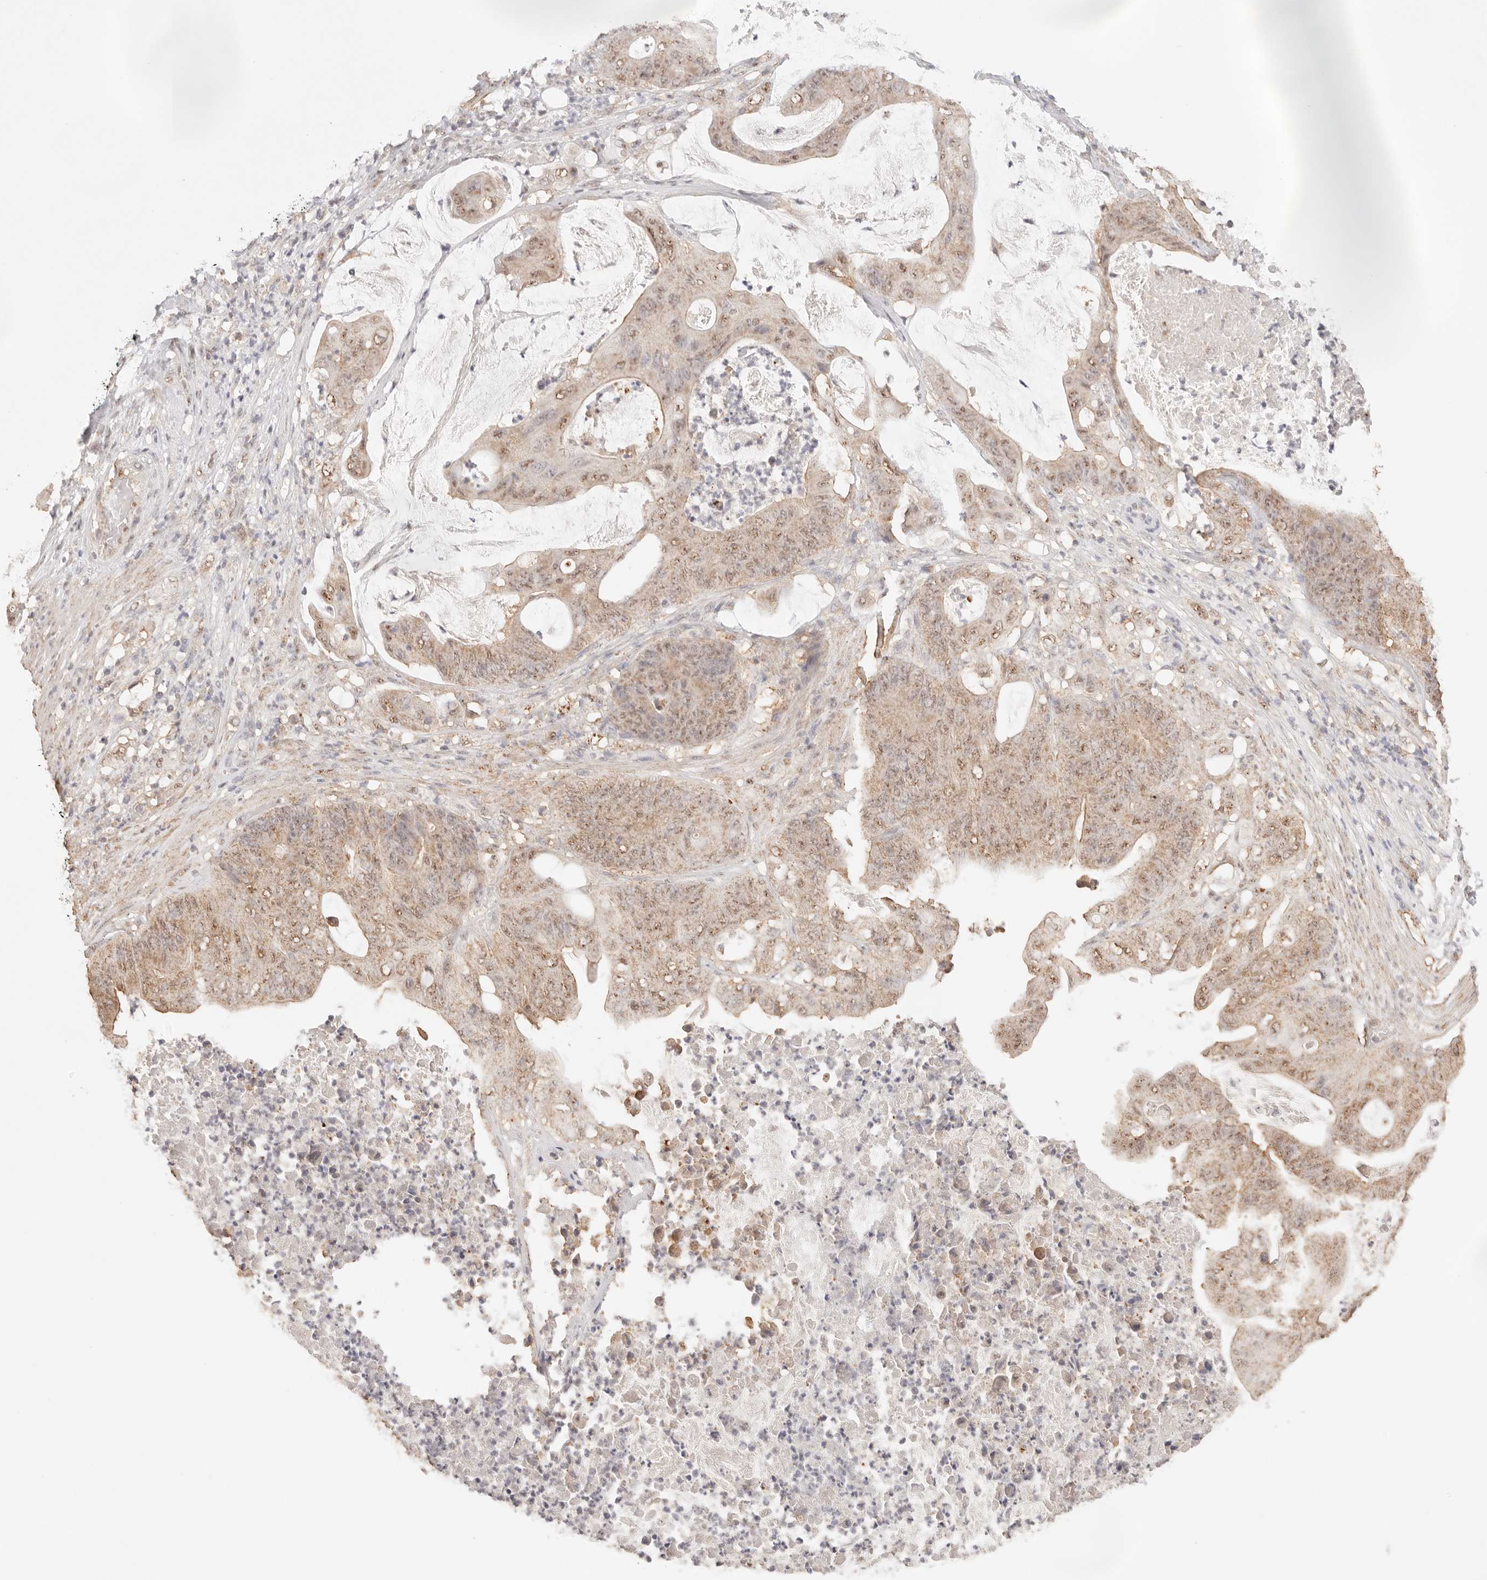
{"staining": {"intensity": "weak", "quantity": ">75%", "location": "cytoplasmic/membranous,nuclear"}, "tissue": "stomach cancer", "cell_type": "Tumor cells", "image_type": "cancer", "snomed": [{"axis": "morphology", "description": "Adenocarcinoma, NOS"}, {"axis": "topography", "description": "Stomach"}], "caption": "Tumor cells reveal low levels of weak cytoplasmic/membranous and nuclear staining in approximately >75% of cells in adenocarcinoma (stomach). (DAB (3,3'-diaminobenzidine) IHC, brown staining for protein, blue staining for nuclei).", "gene": "IL1R2", "patient": {"sex": "female", "age": 73}}